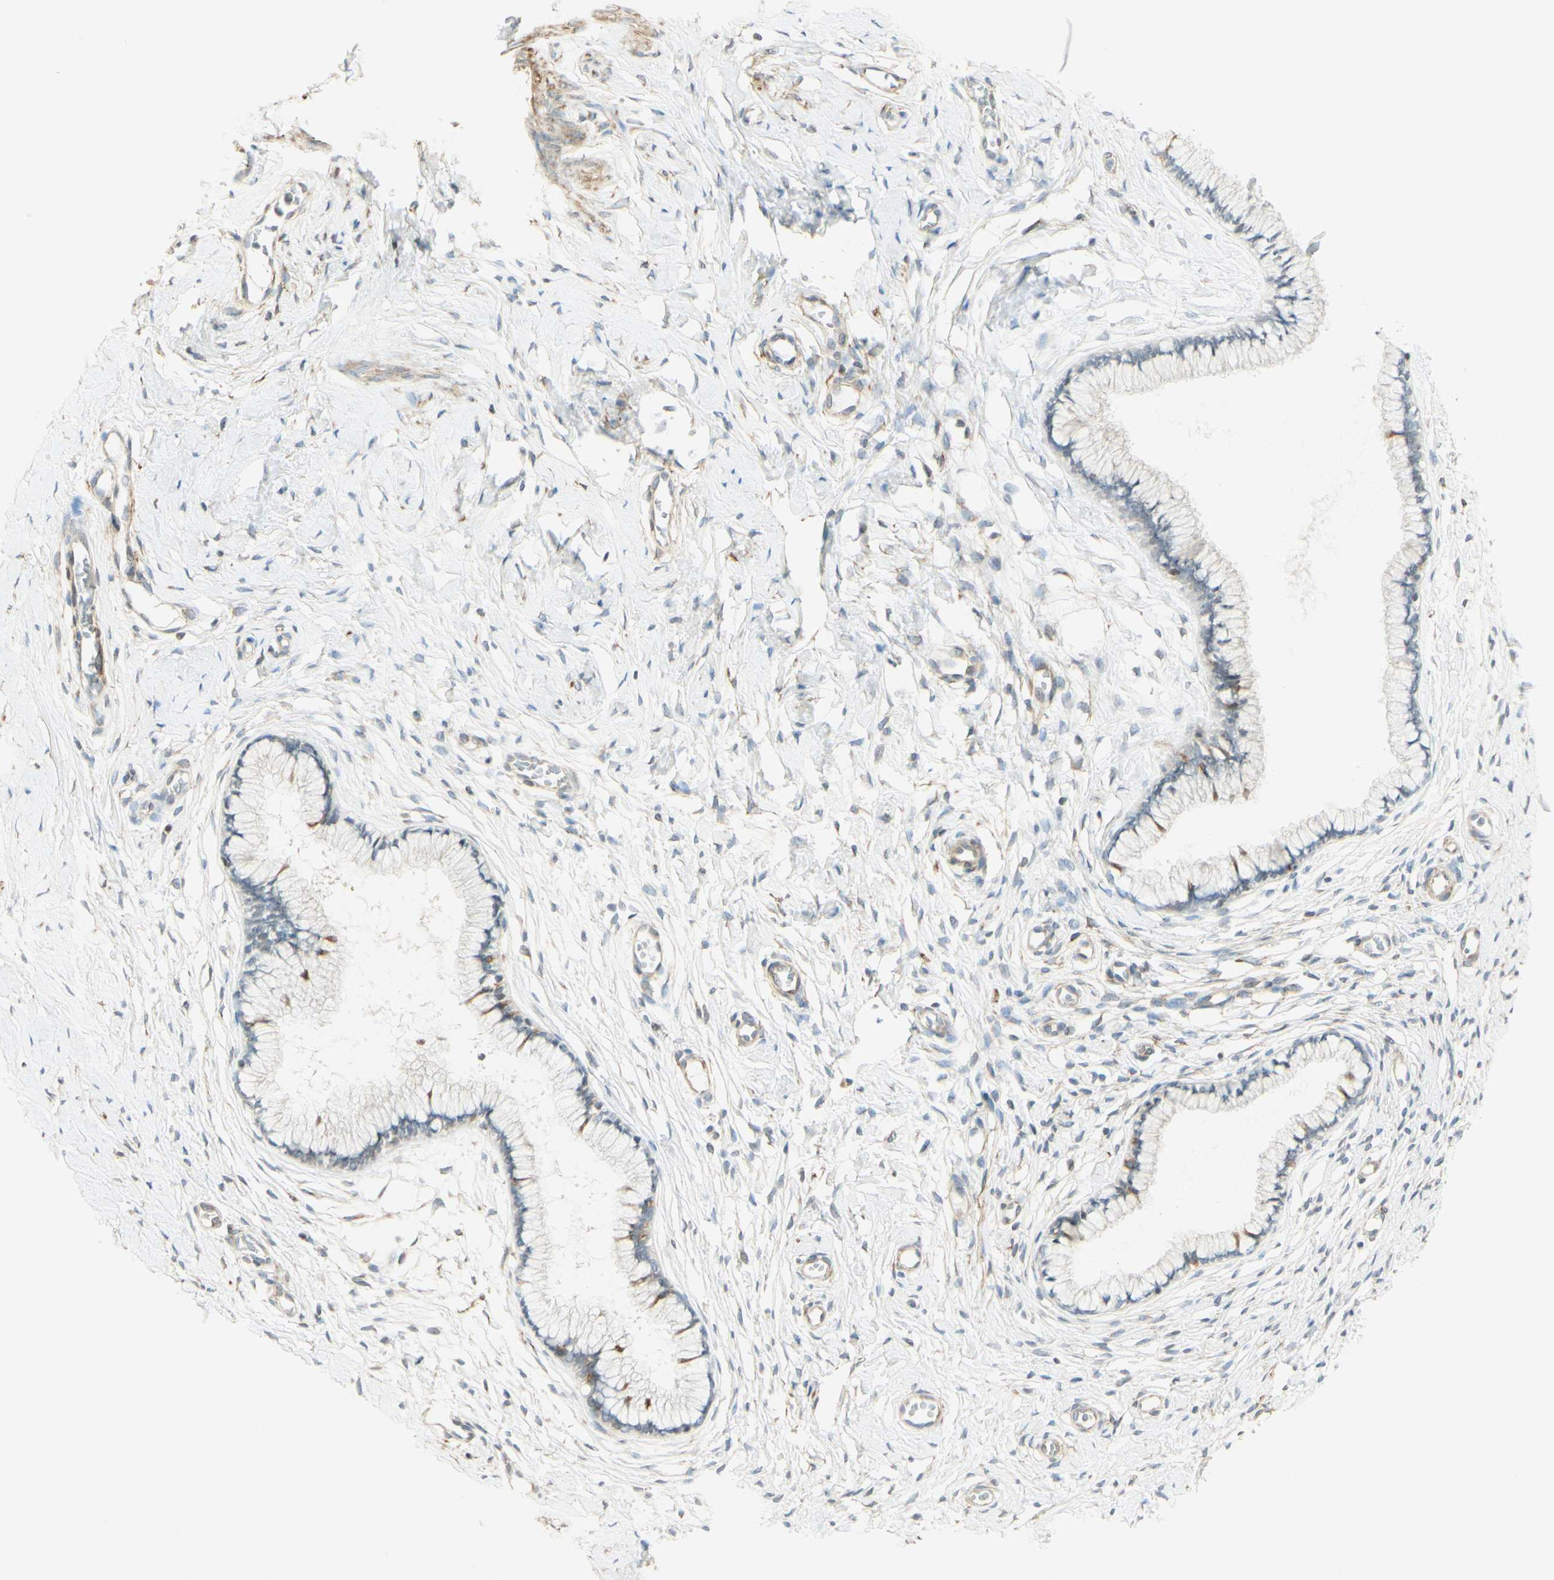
{"staining": {"intensity": "negative", "quantity": "none", "location": "none"}, "tissue": "cervix", "cell_type": "Glandular cells", "image_type": "normal", "snomed": [{"axis": "morphology", "description": "Normal tissue, NOS"}, {"axis": "topography", "description": "Cervix"}], "caption": "Immunohistochemical staining of normal cervix exhibits no significant staining in glandular cells.", "gene": "MAP1B", "patient": {"sex": "female", "age": 65}}